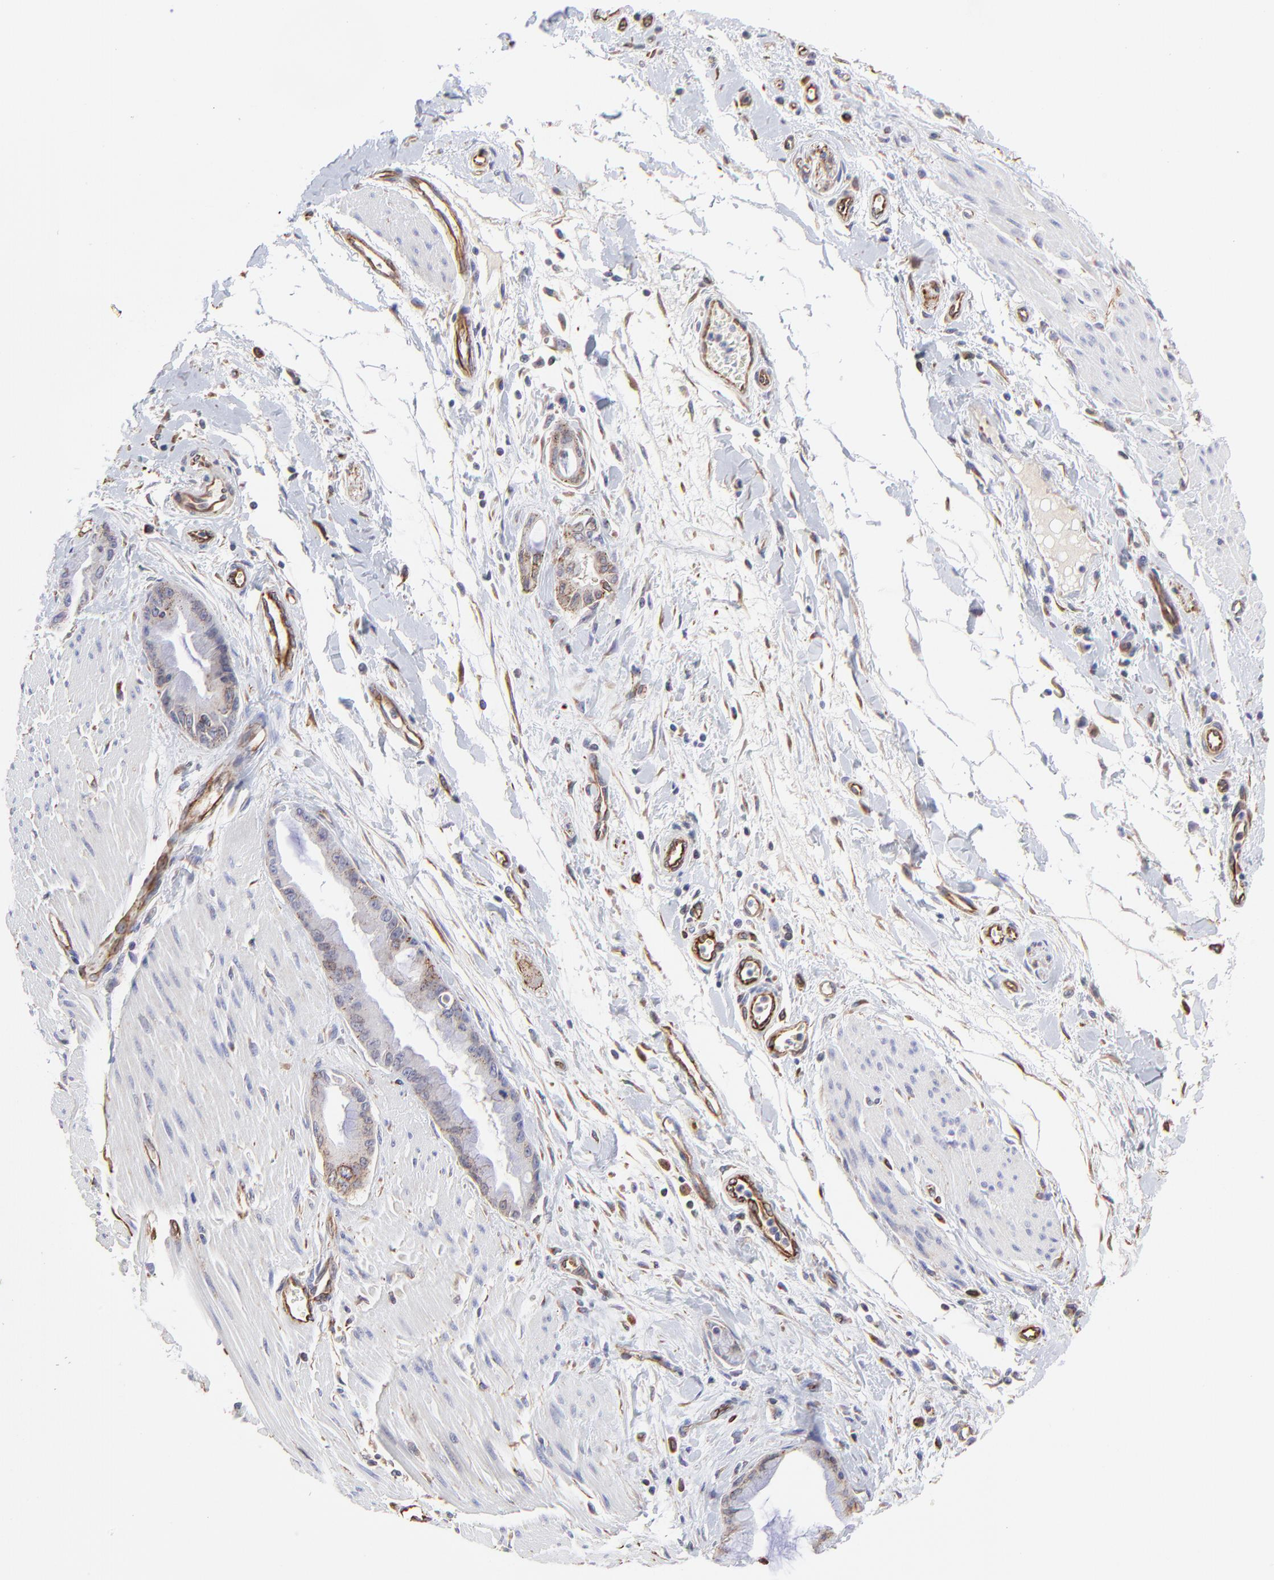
{"staining": {"intensity": "moderate", "quantity": "<25%", "location": "cytoplasmic/membranous"}, "tissue": "pancreatic cancer", "cell_type": "Tumor cells", "image_type": "cancer", "snomed": [{"axis": "morphology", "description": "Adenocarcinoma, NOS"}, {"axis": "topography", "description": "Pancreas"}], "caption": "This is a histology image of immunohistochemistry (IHC) staining of pancreatic cancer, which shows moderate expression in the cytoplasmic/membranous of tumor cells.", "gene": "COX8C", "patient": {"sex": "male", "age": 59}}